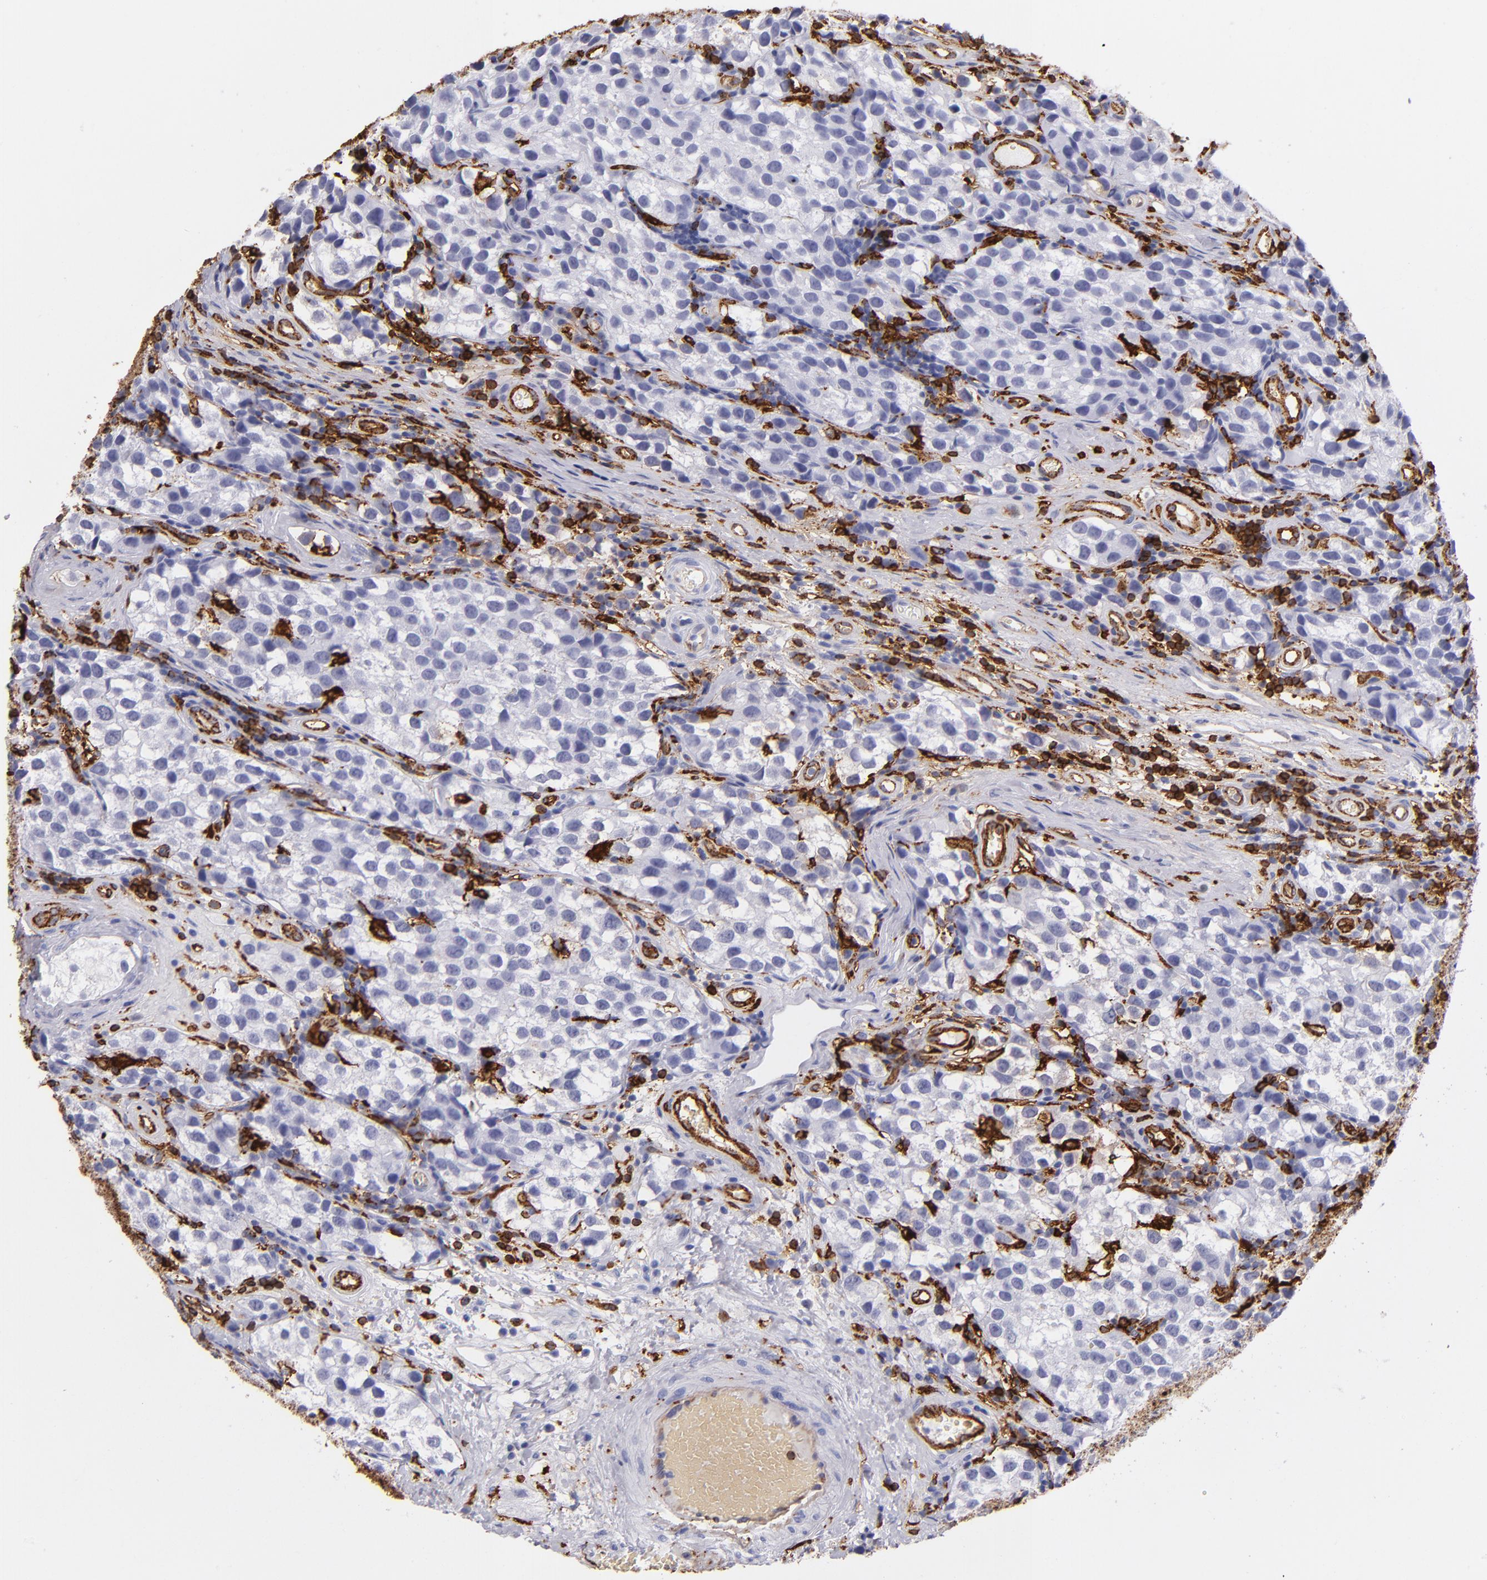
{"staining": {"intensity": "negative", "quantity": "none", "location": "none"}, "tissue": "testis cancer", "cell_type": "Tumor cells", "image_type": "cancer", "snomed": [{"axis": "morphology", "description": "Seminoma, NOS"}, {"axis": "topography", "description": "Testis"}], "caption": "Immunohistochemistry histopathology image of human testis cancer (seminoma) stained for a protein (brown), which displays no staining in tumor cells.", "gene": "HLA-DRA", "patient": {"sex": "male", "age": 39}}